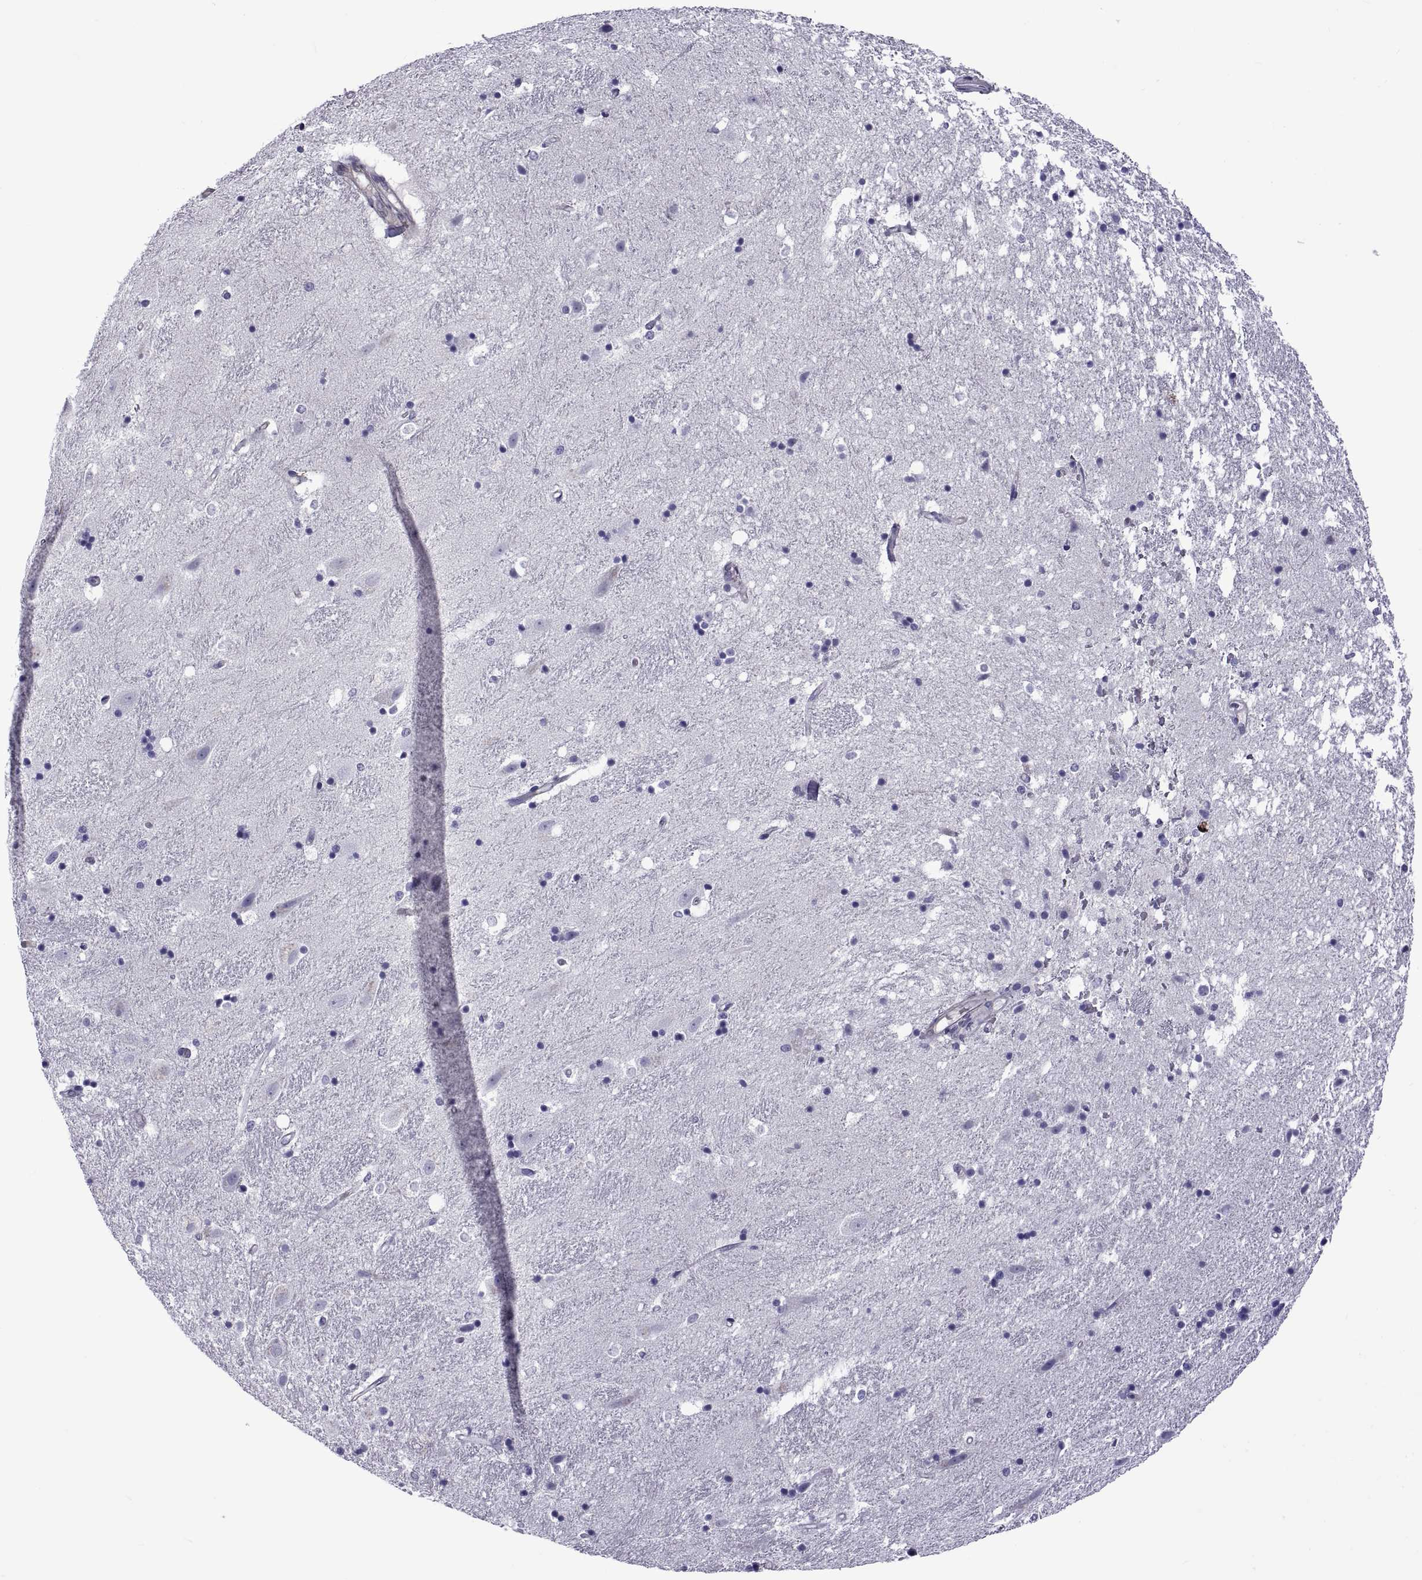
{"staining": {"intensity": "negative", "quantity": "none", "location": "none"}, "tissue": "hippocampus", "cell_type": "Glial cells", "image_type": "normal", "snomed": [{"axis": "morphology", "description": "Normal tissue, NOS"}, {"axis": "topography", "description": "Hippocampus"}], "caption": "A photomicrograph of hippocampus stained for a protein reveals no brown staining in glial cells. (Immunohistochemistry, brightfield microscopy, high magnification).", "gene": "LCN9", "patient": {"sex": "male", "age": 49}}